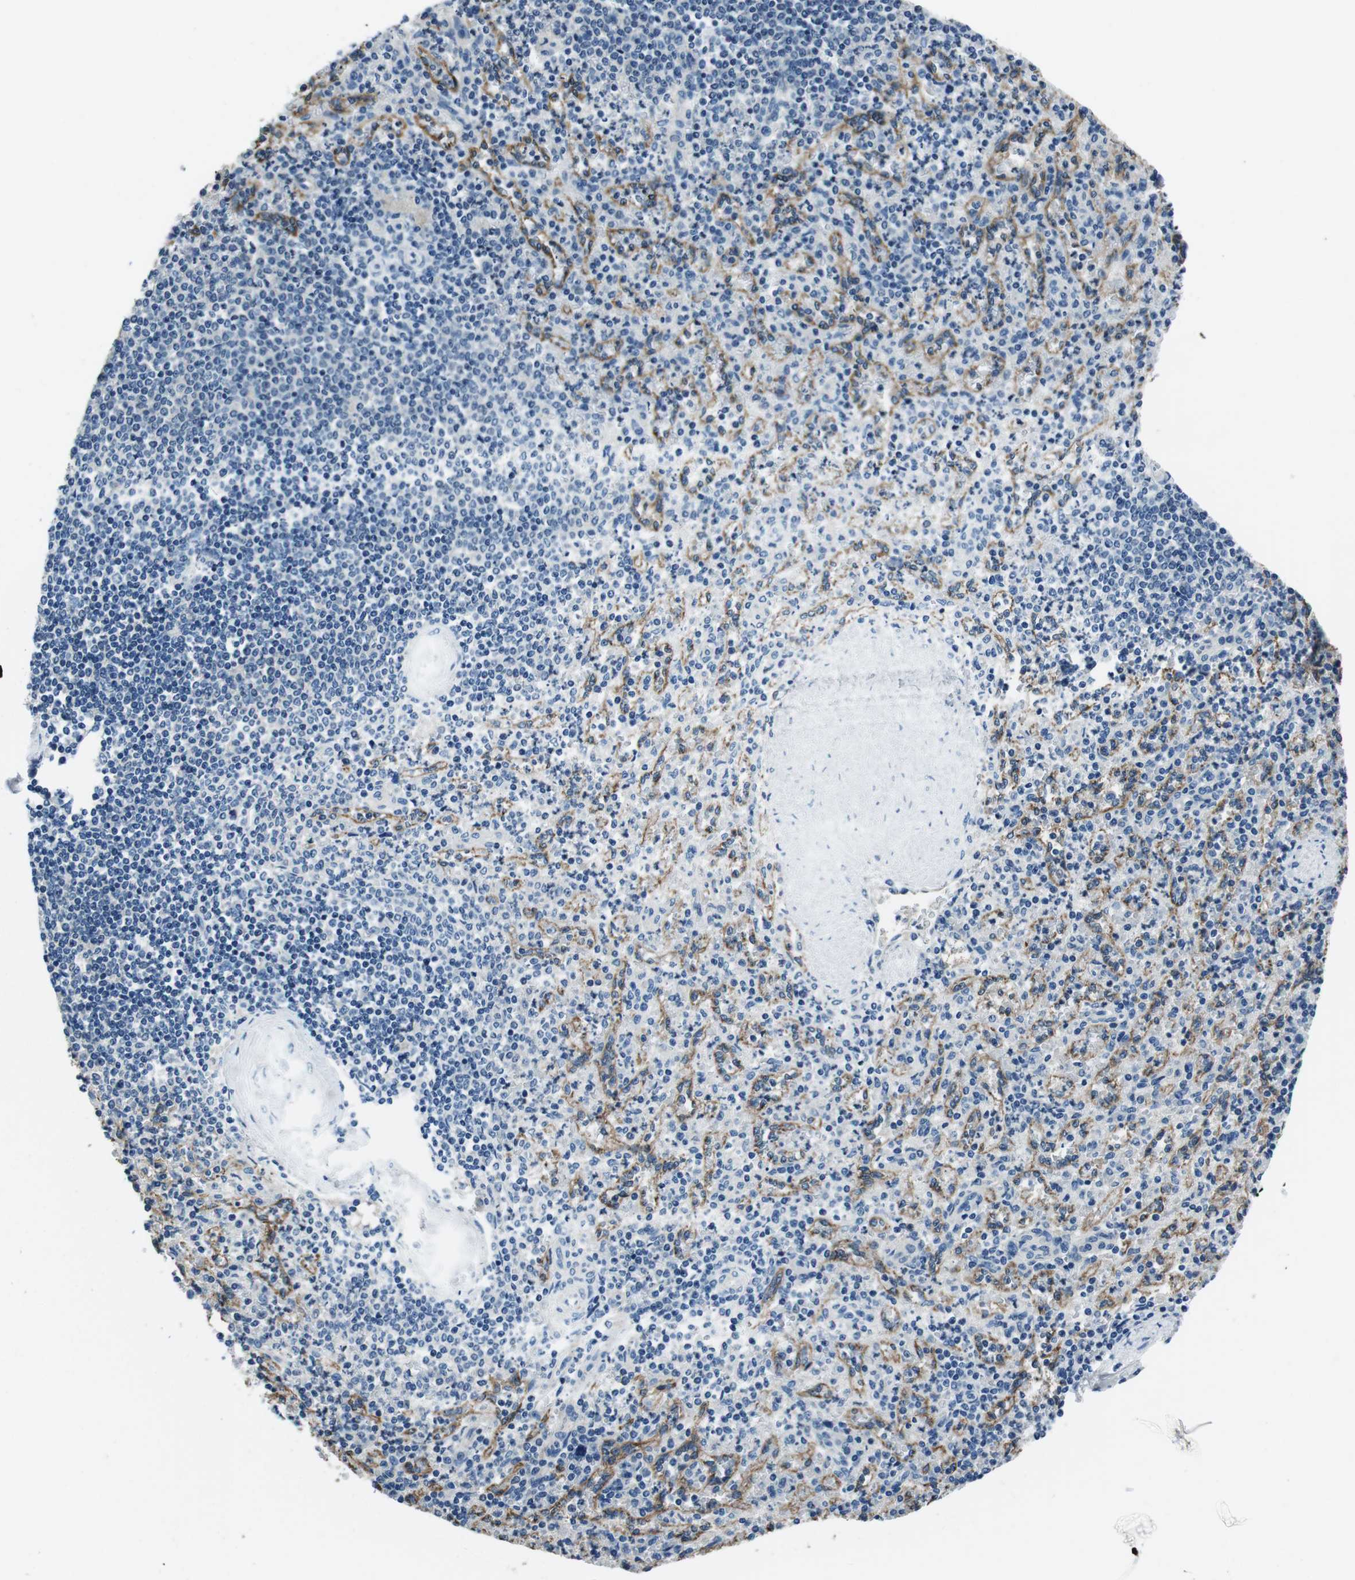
{"staining": {"intensity": "negative", "quantity": "none", "location": "none"}, "tissue": "spleen", "cell_type": "Cells in red pulp", "image_type": "normal", "snomed": [{"axis": "morphology", "description": "Normal tissue, NOS"}, {"axis": "topography", "description": "Spleen"}], "caption": "The immunohistochemistry image has no significant expression in cells in red pulp of spleen. The staining is performed using DAB (3,3'-diaminobenzidine) brown chromogen with nuclei counter-stained in using hematoxylin.", "gene": "KCNJ5", "patient": {"sex": "female", "age": 74}}